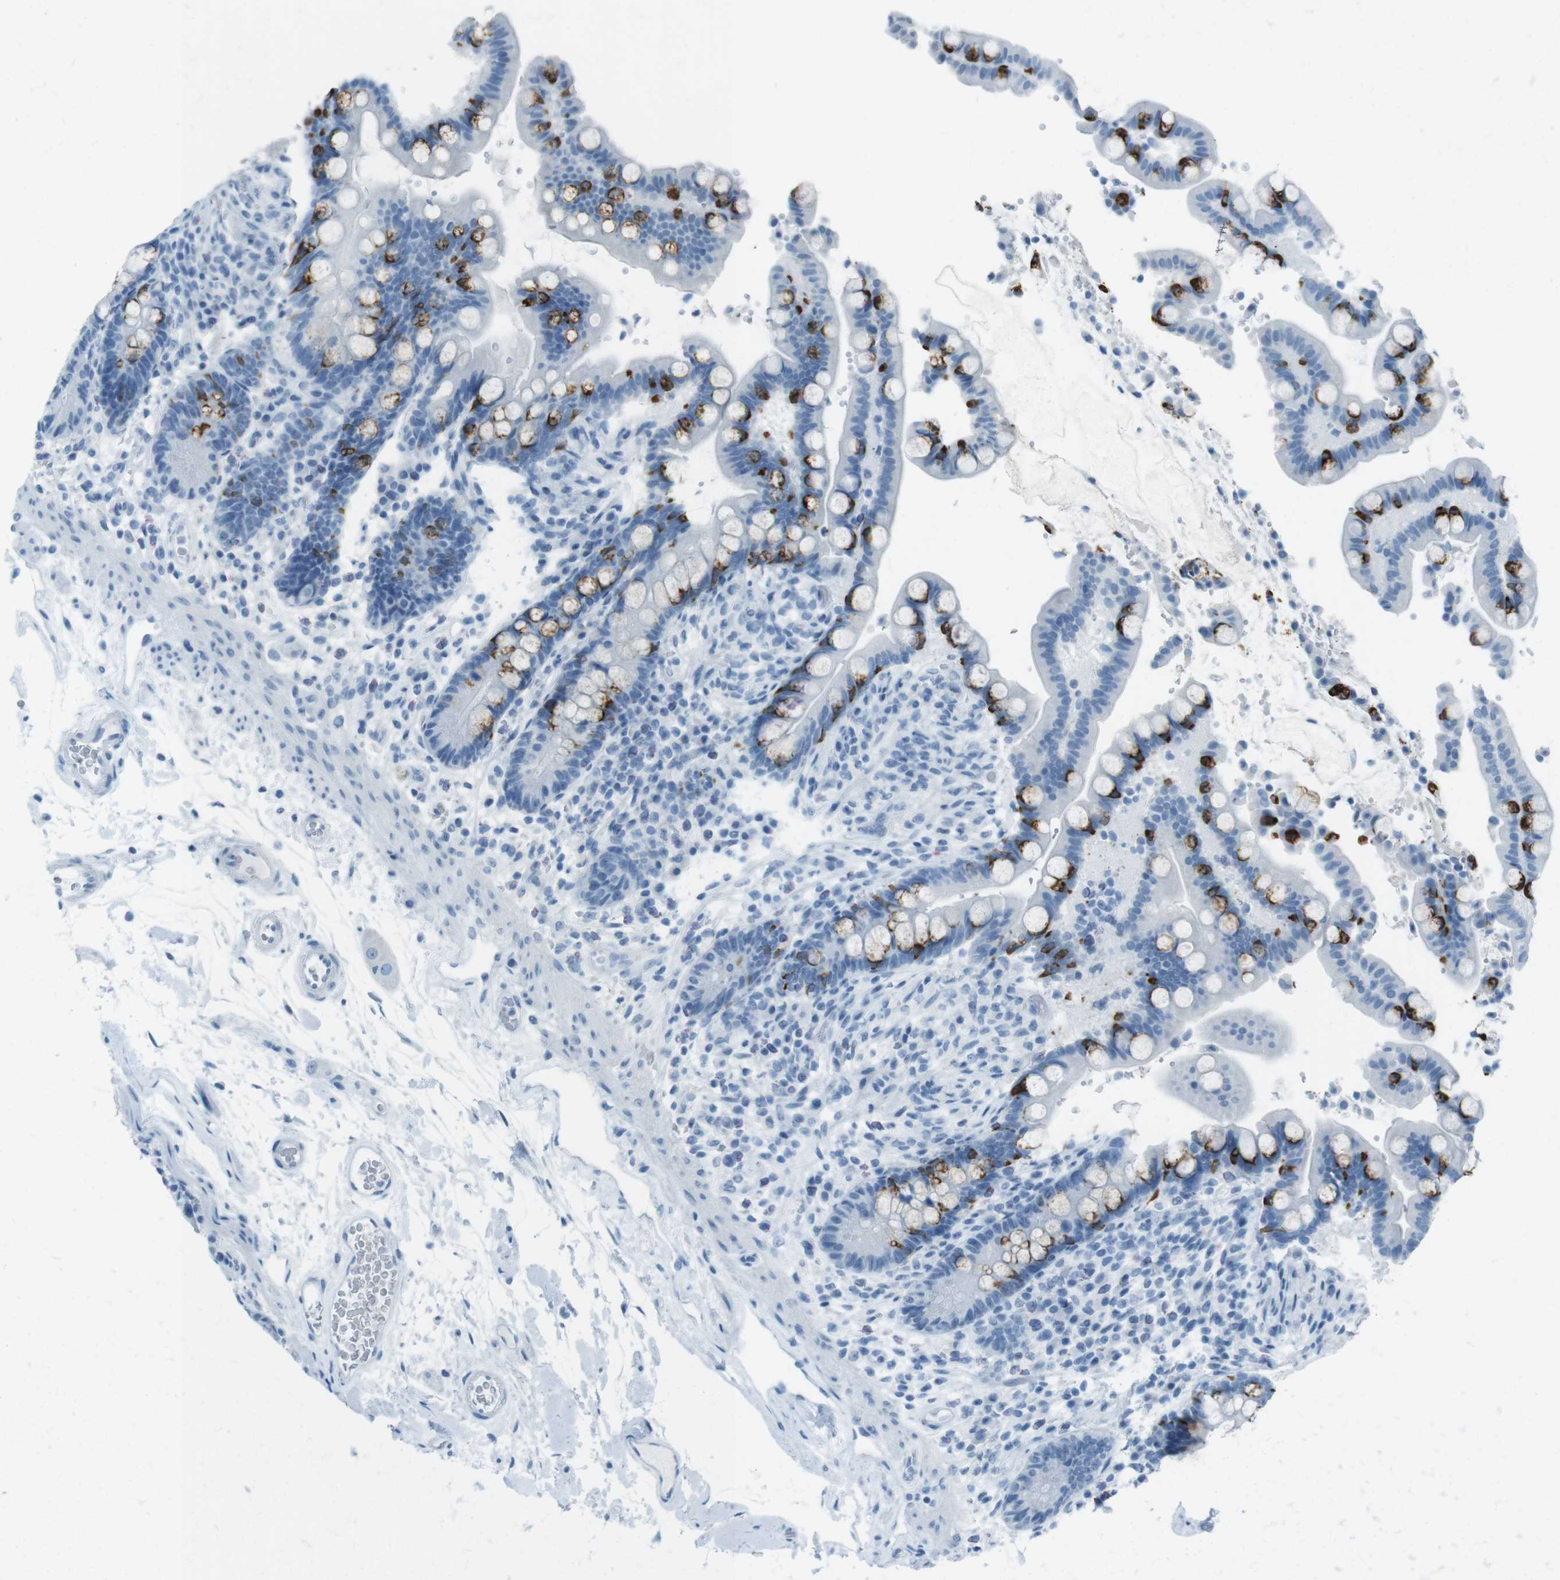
{"staining": {"intensity": "negative", "quantity": "none", "location": "none"}, "tissue": "colon", "cell_type": "Endothelial cells", "image_type": "normal", "snomed": [{"axis": "morphology", "description": "Normal tissue, NOS"}, {"axis": "topography", "description": "Colon"}], "caption": "DAB immunohistochemical staining of normal human colon exhibits no significant expression in endothelial cells.", "gene": "TMEM207", "patient": {"sex": "male", "age": 73}}